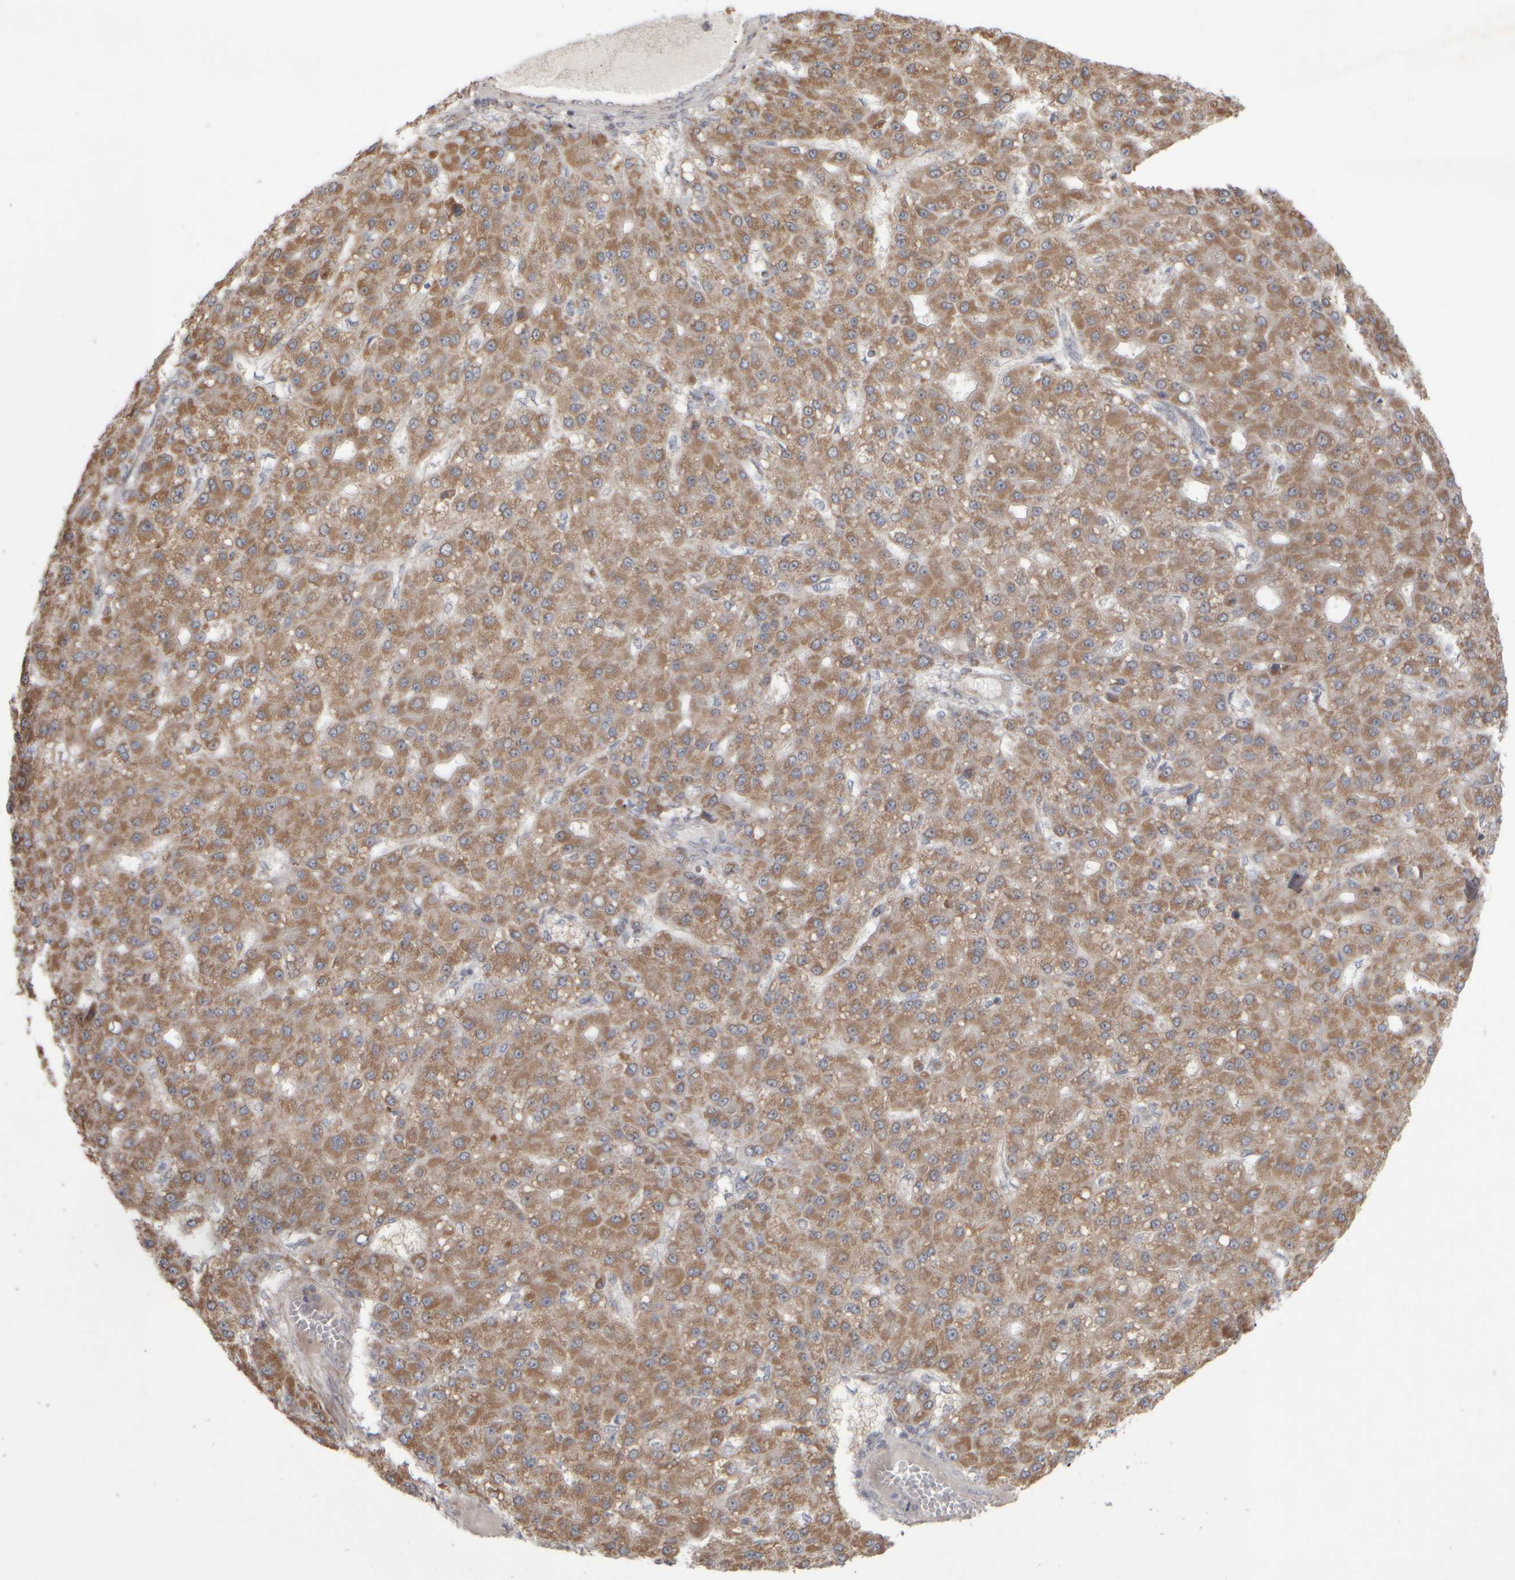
{"staining": {"intensity": "moderate", "quantity": ">75%", "location": "cytoplasmic/membranous"}, "tissue": "liver cancer", "cell_type": "Tumor cells", "image_type": "cancer", "snomed": [{"axis": "morphology", "description": "Carcinoma, Hepatocellular, NOS"}, {"axis": "topography", "description": "Liver"}], "caption": "Tumor cells display medium levels of moderate cytoplasmic/membranous staining in approximately >75% of cells in liver cancer.", "gene": "SCO1", "patient": {"sex": "male", "age": 67}}